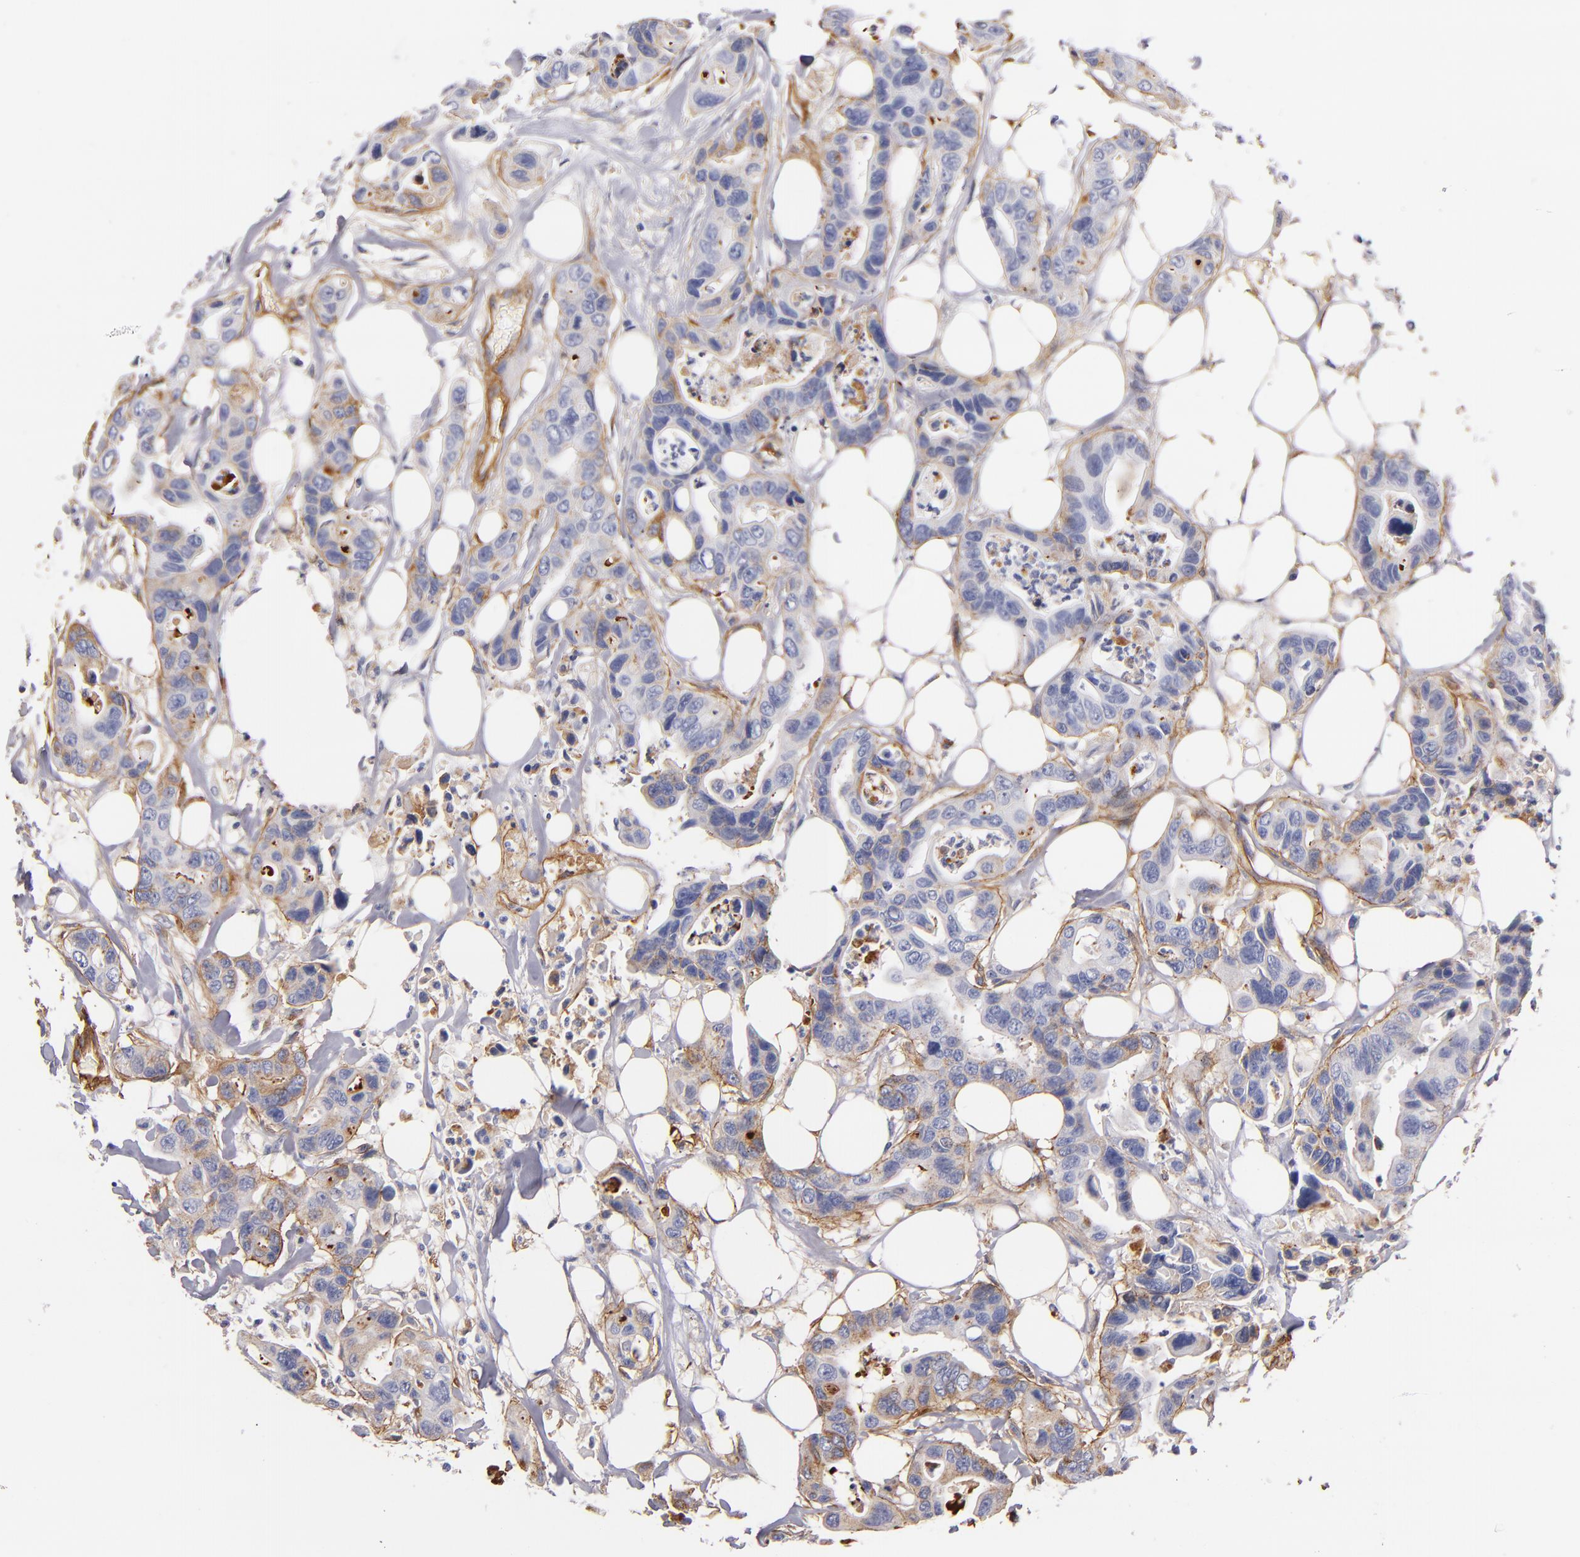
{"staining": {"intensity": "weak", "quantity": "25%-75%", "location": "cytoplasmic/membranous"}, "tissue": "colorectal cancer", "cell_type": "Tumor cells", "image_type": "cancer", "snomed": [{"axis": "morphology", "description": "Adenocarcinoma, NOS"}, {"axis": "topography", "description": "Colon"}], "caption": "Protein expression analysis of human adenocarcinoma (colorectal) reveals weak cytoplasmic/membranous staining in approximately 25%-75% of tumor cells.", "gene": "LAMC1", "patient": {"sex": "female", "age": 70}}